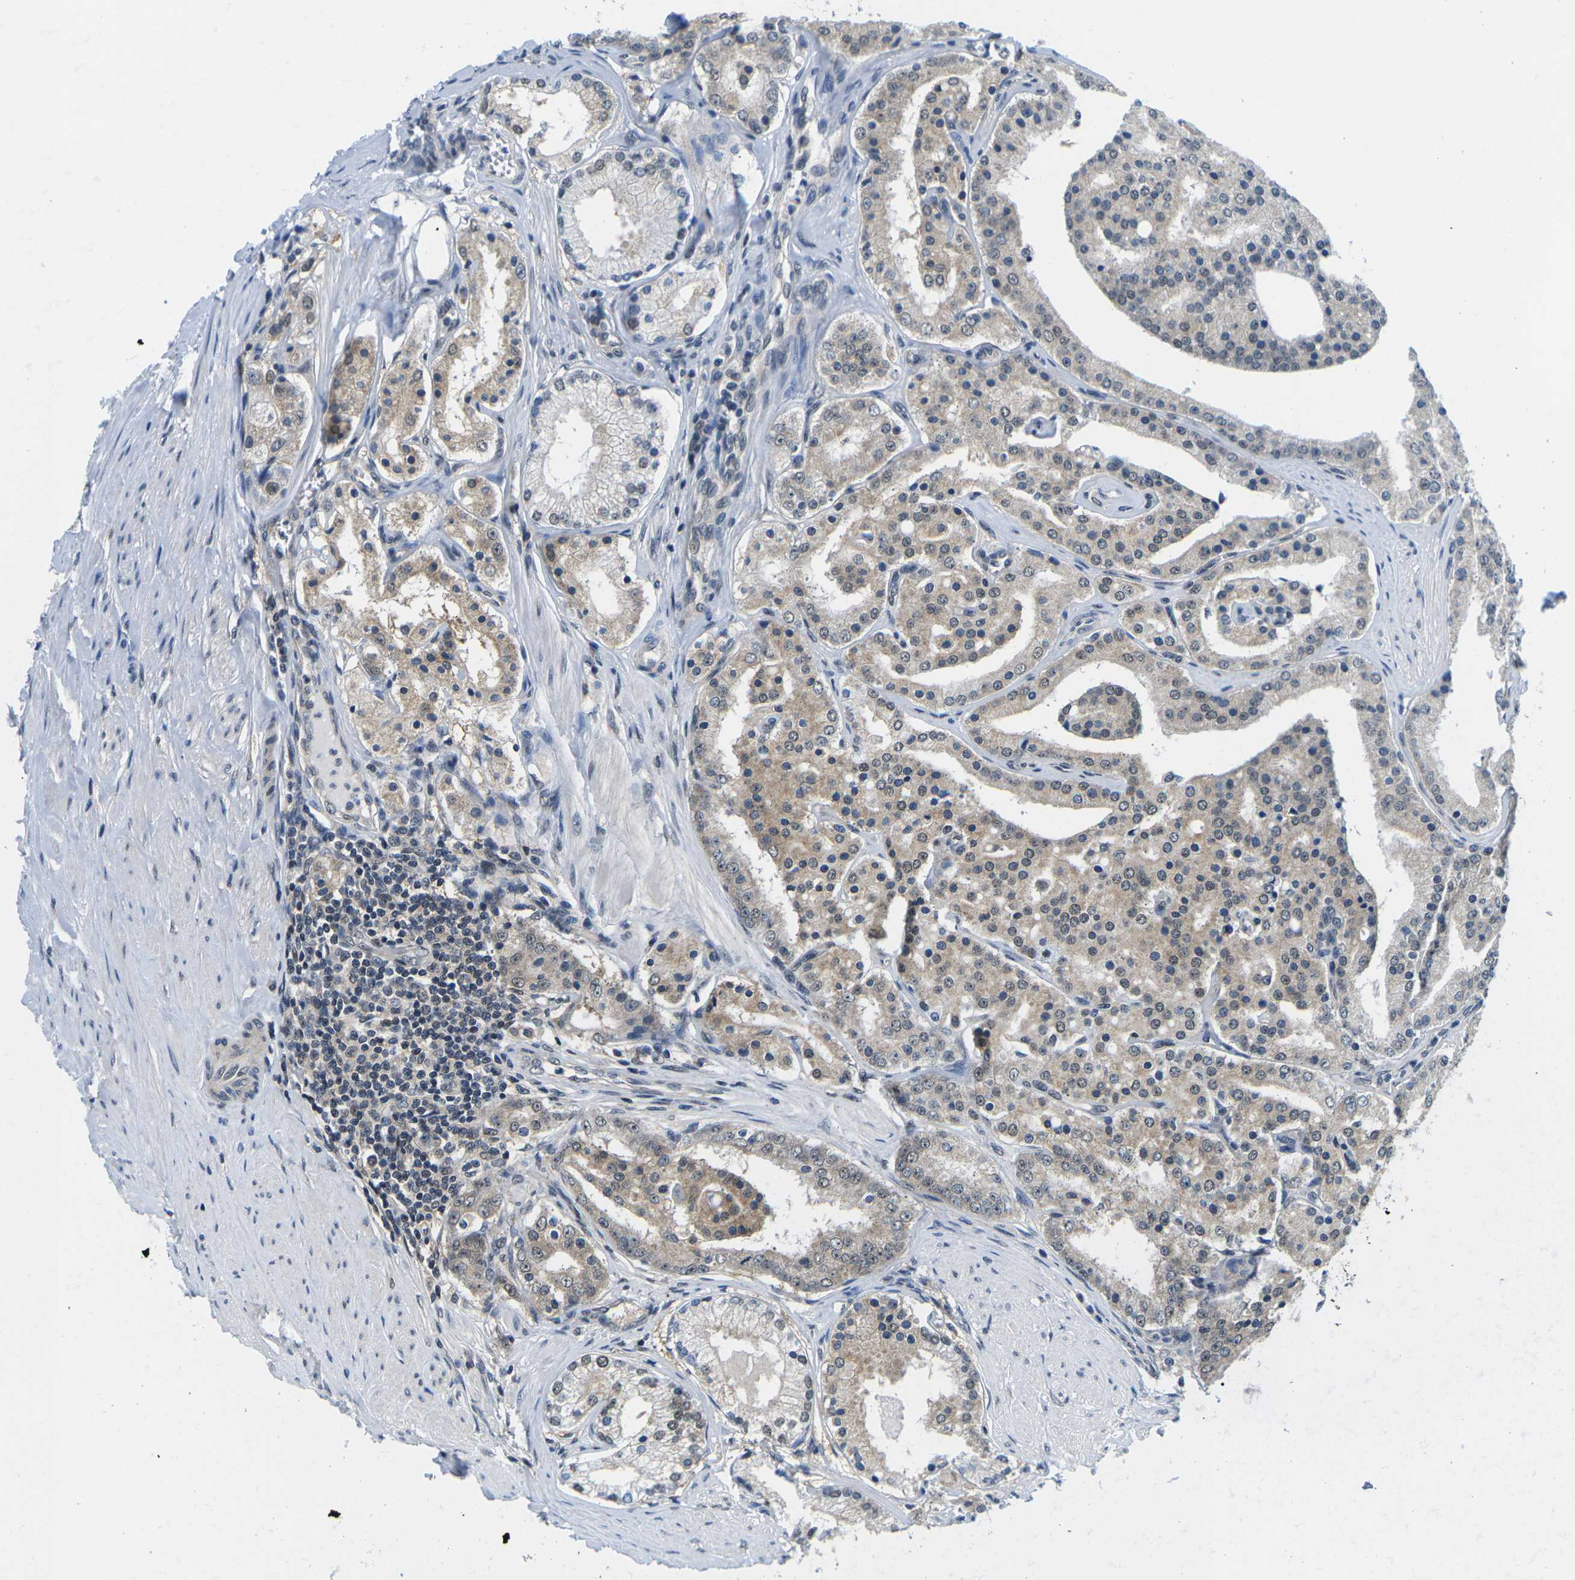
{"staining": {"intensity": "weak", "quantity": "25%-75%", "location": "cytoplasmic/membranous"}, "tissue": "prostate cancer", "cell_type": "Tumor cells", "image_type": "cancer", "snomed": [{"axis": "morphology", "description": "Adenocarcinoma, Low grade"}, {"axis": "topography", "description": "Prostate"}], "caption": "Immunohistochemistry (IHC) staining of prostate cancer, which shows low levels of weak cytoplasmic/membranous expression in about 25%-75% of tumor cells indicating weak cytoplasmic/membranous protein positivity. The staining was performed using DAB (brown) for protein detection and nuclei were counterstained in hematoxylin (blue).", "gene": "UBA7", "patient": {"sex": "male", "age": 63}}